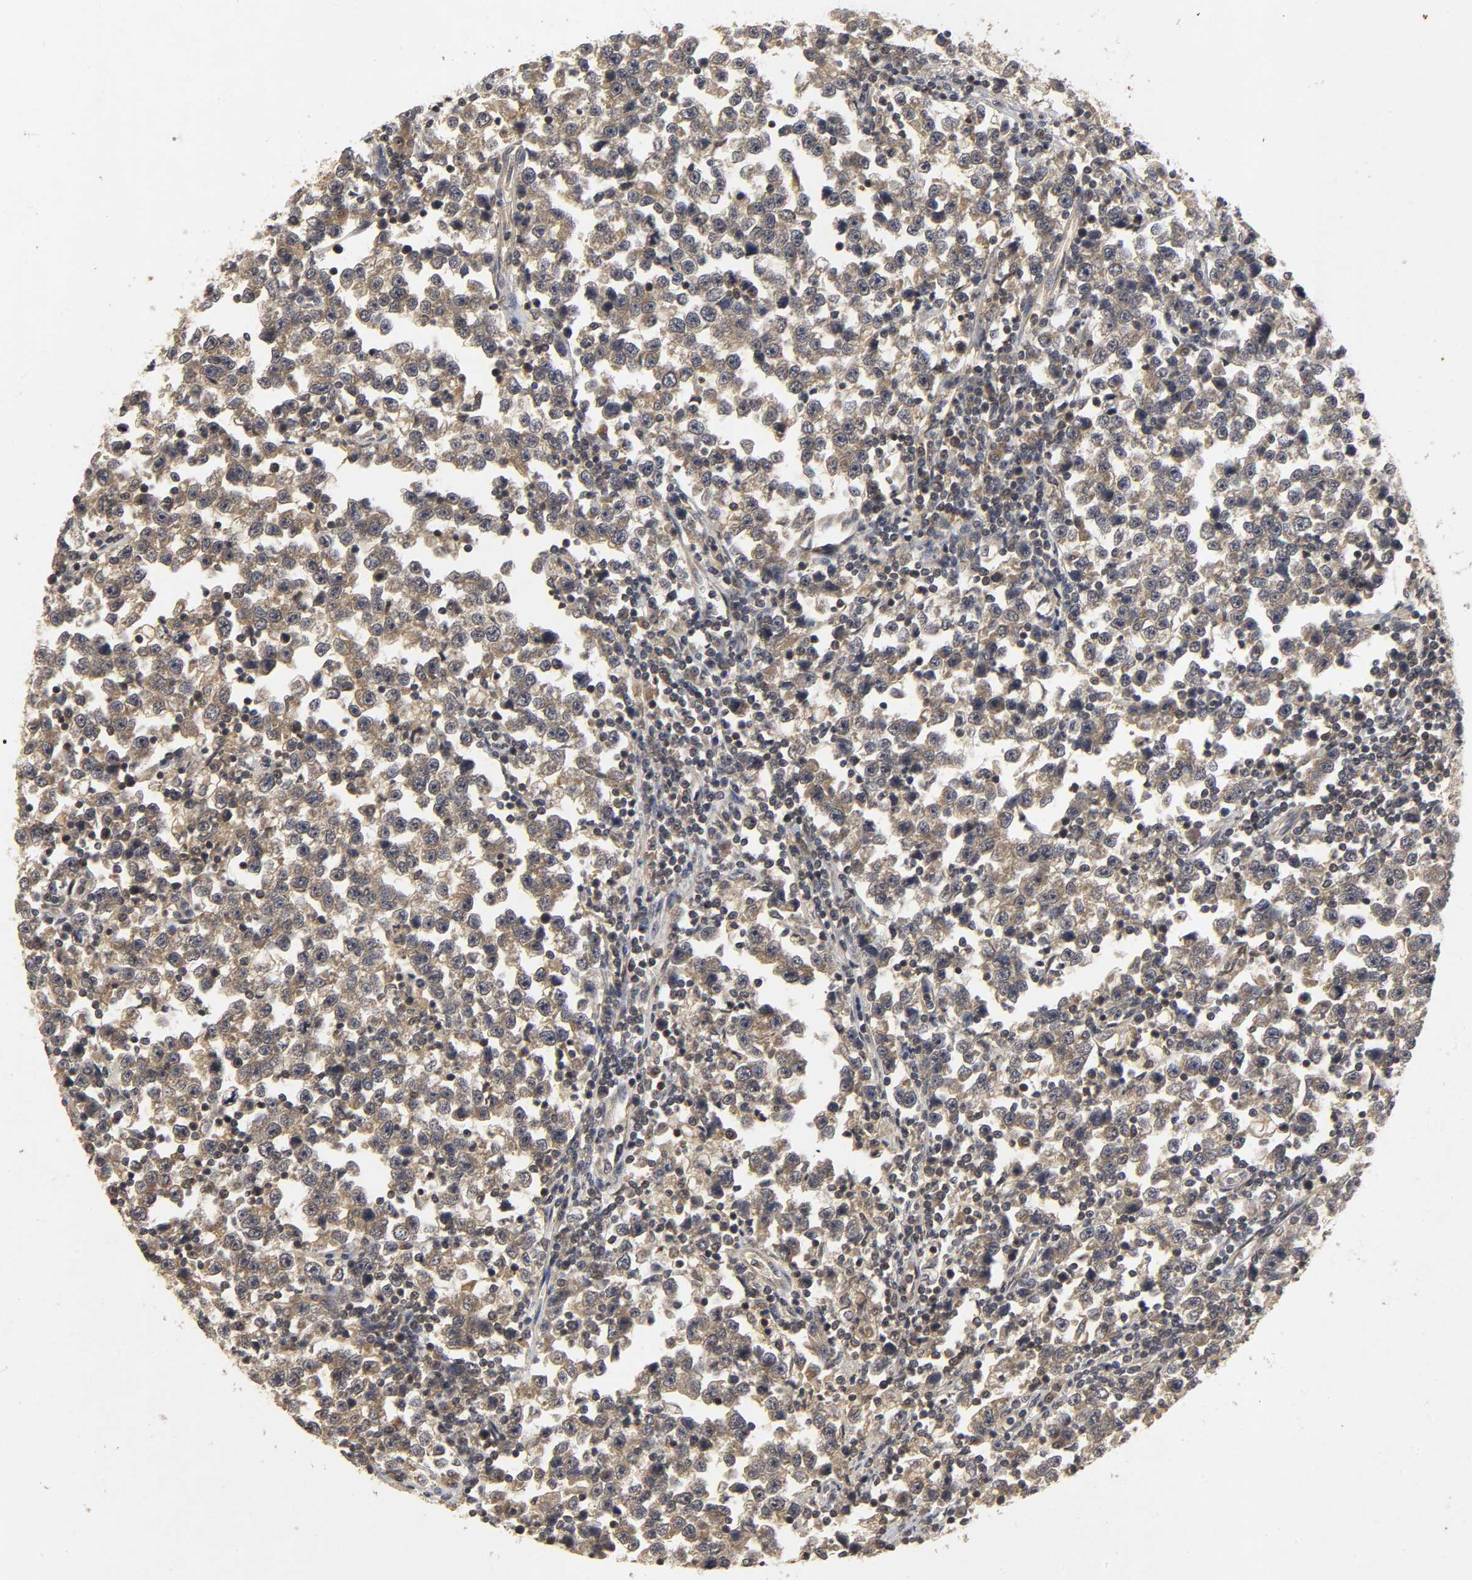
{"staining": {"intensity": "weak", "quantity": ">75%", "location": "cytoplasmic/membranous"}, "tissue": "testis cancer", "cell_type": "Tumor cells", "image_type": "cancer", "snomed": [{"axis": "morphology", "description": "Seminoma, NOS"}, {"axis": "topography", "description": "Testis"}], "caption": "Protein staining displays weak cytoplasmic/membranous positivity in approximately >75% of tumor cells in testis cancer (seminoma).", "gene": "TRAF6", "patient": {"sex": "male", "age": 43}}